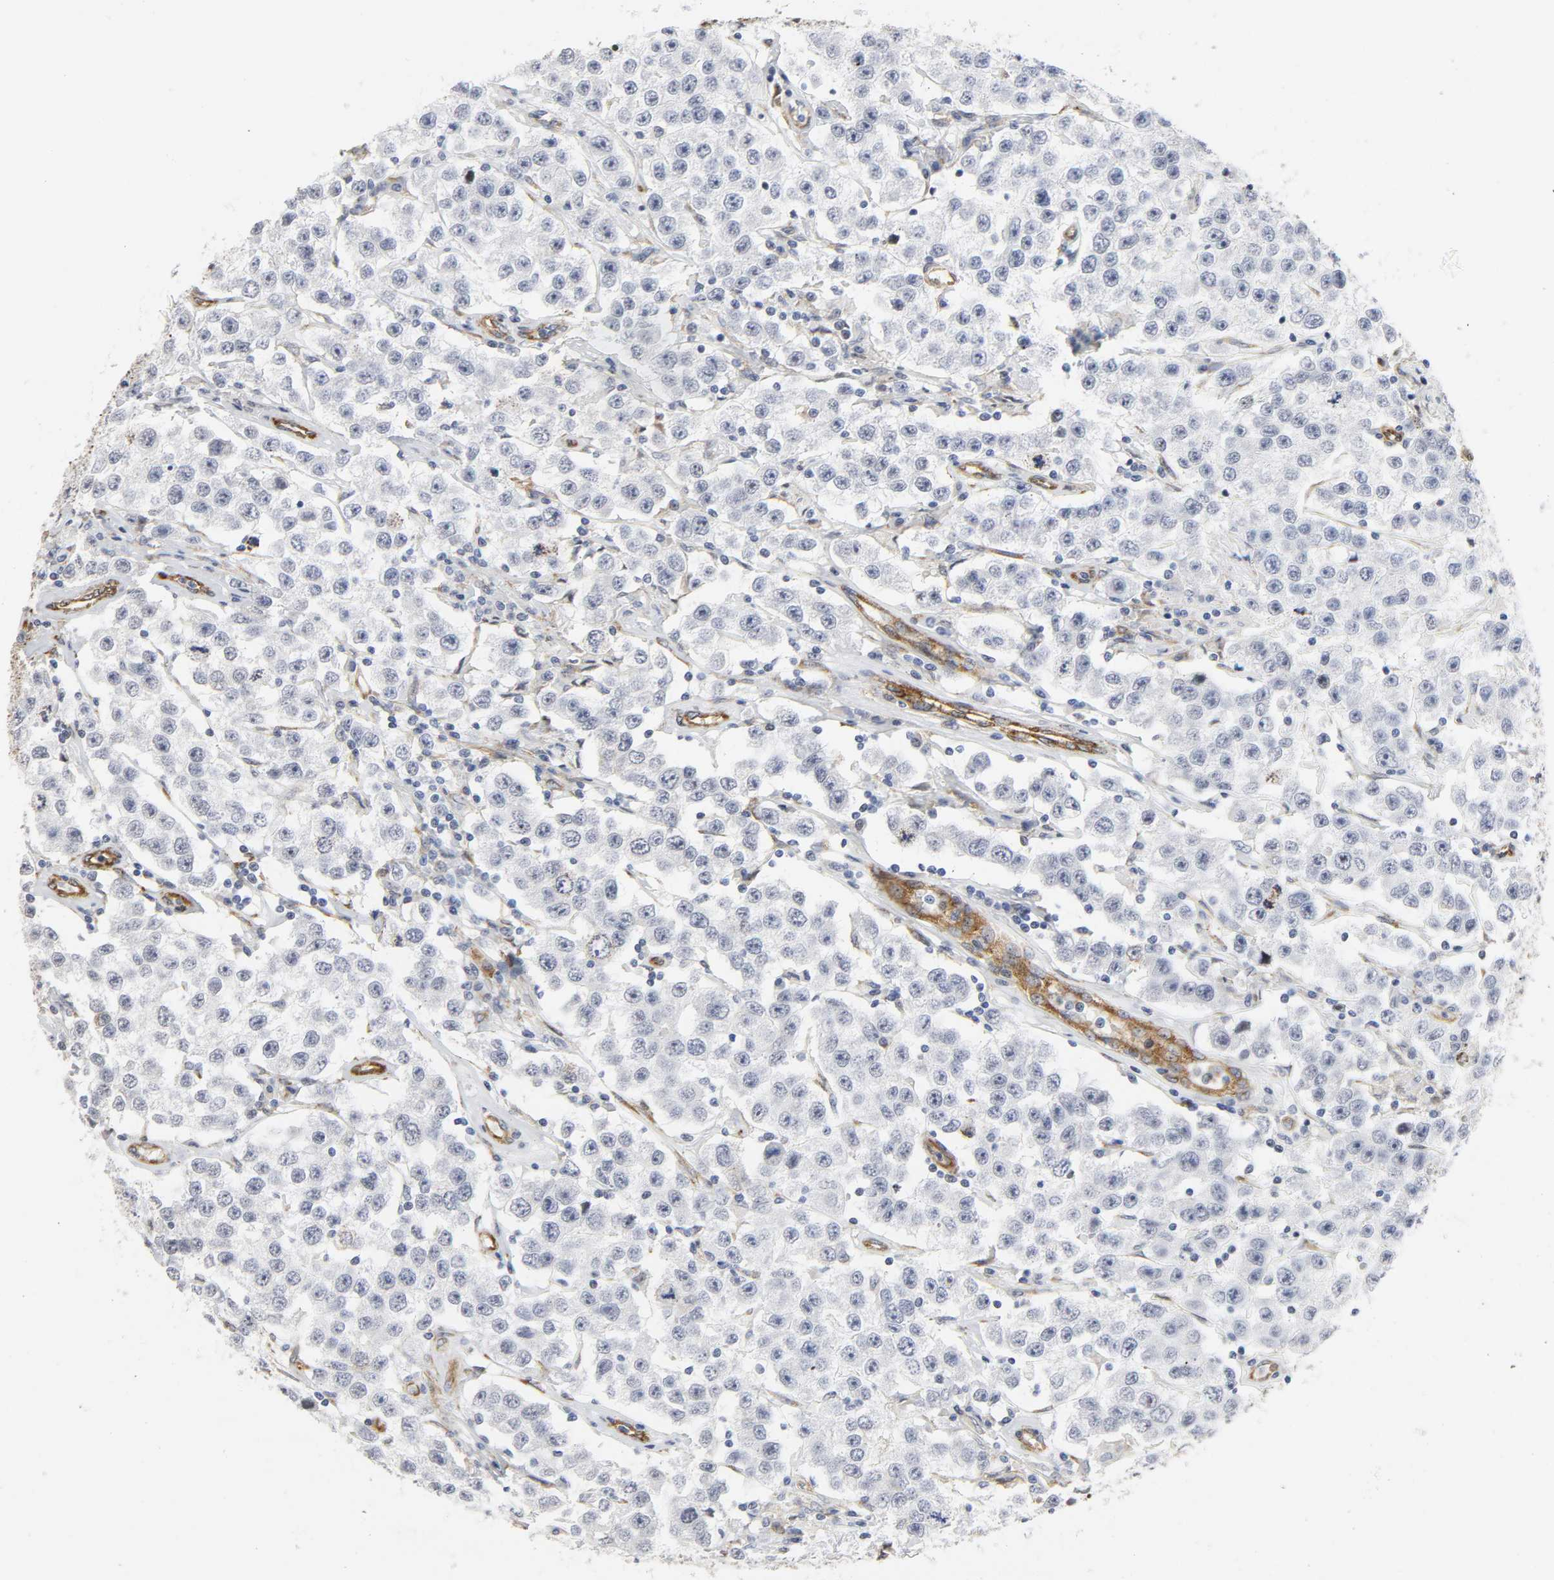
{"staining": {"intensity": "negative", "quantity": "none", "location": "none"}, "tissue": "testis cancer", "cell_type": "Tumor cells", "image_type": "cancer", "snomed": [{"axis": "morphology", "description": "Seminoma, NOS"}, {"axis": "topography", "description": "Testis"}], "caption": "Tumor cells show no significant expression in testis seminoma.", "gene": "DOCK1", "patient": {"sex": "male", "age": 52}}